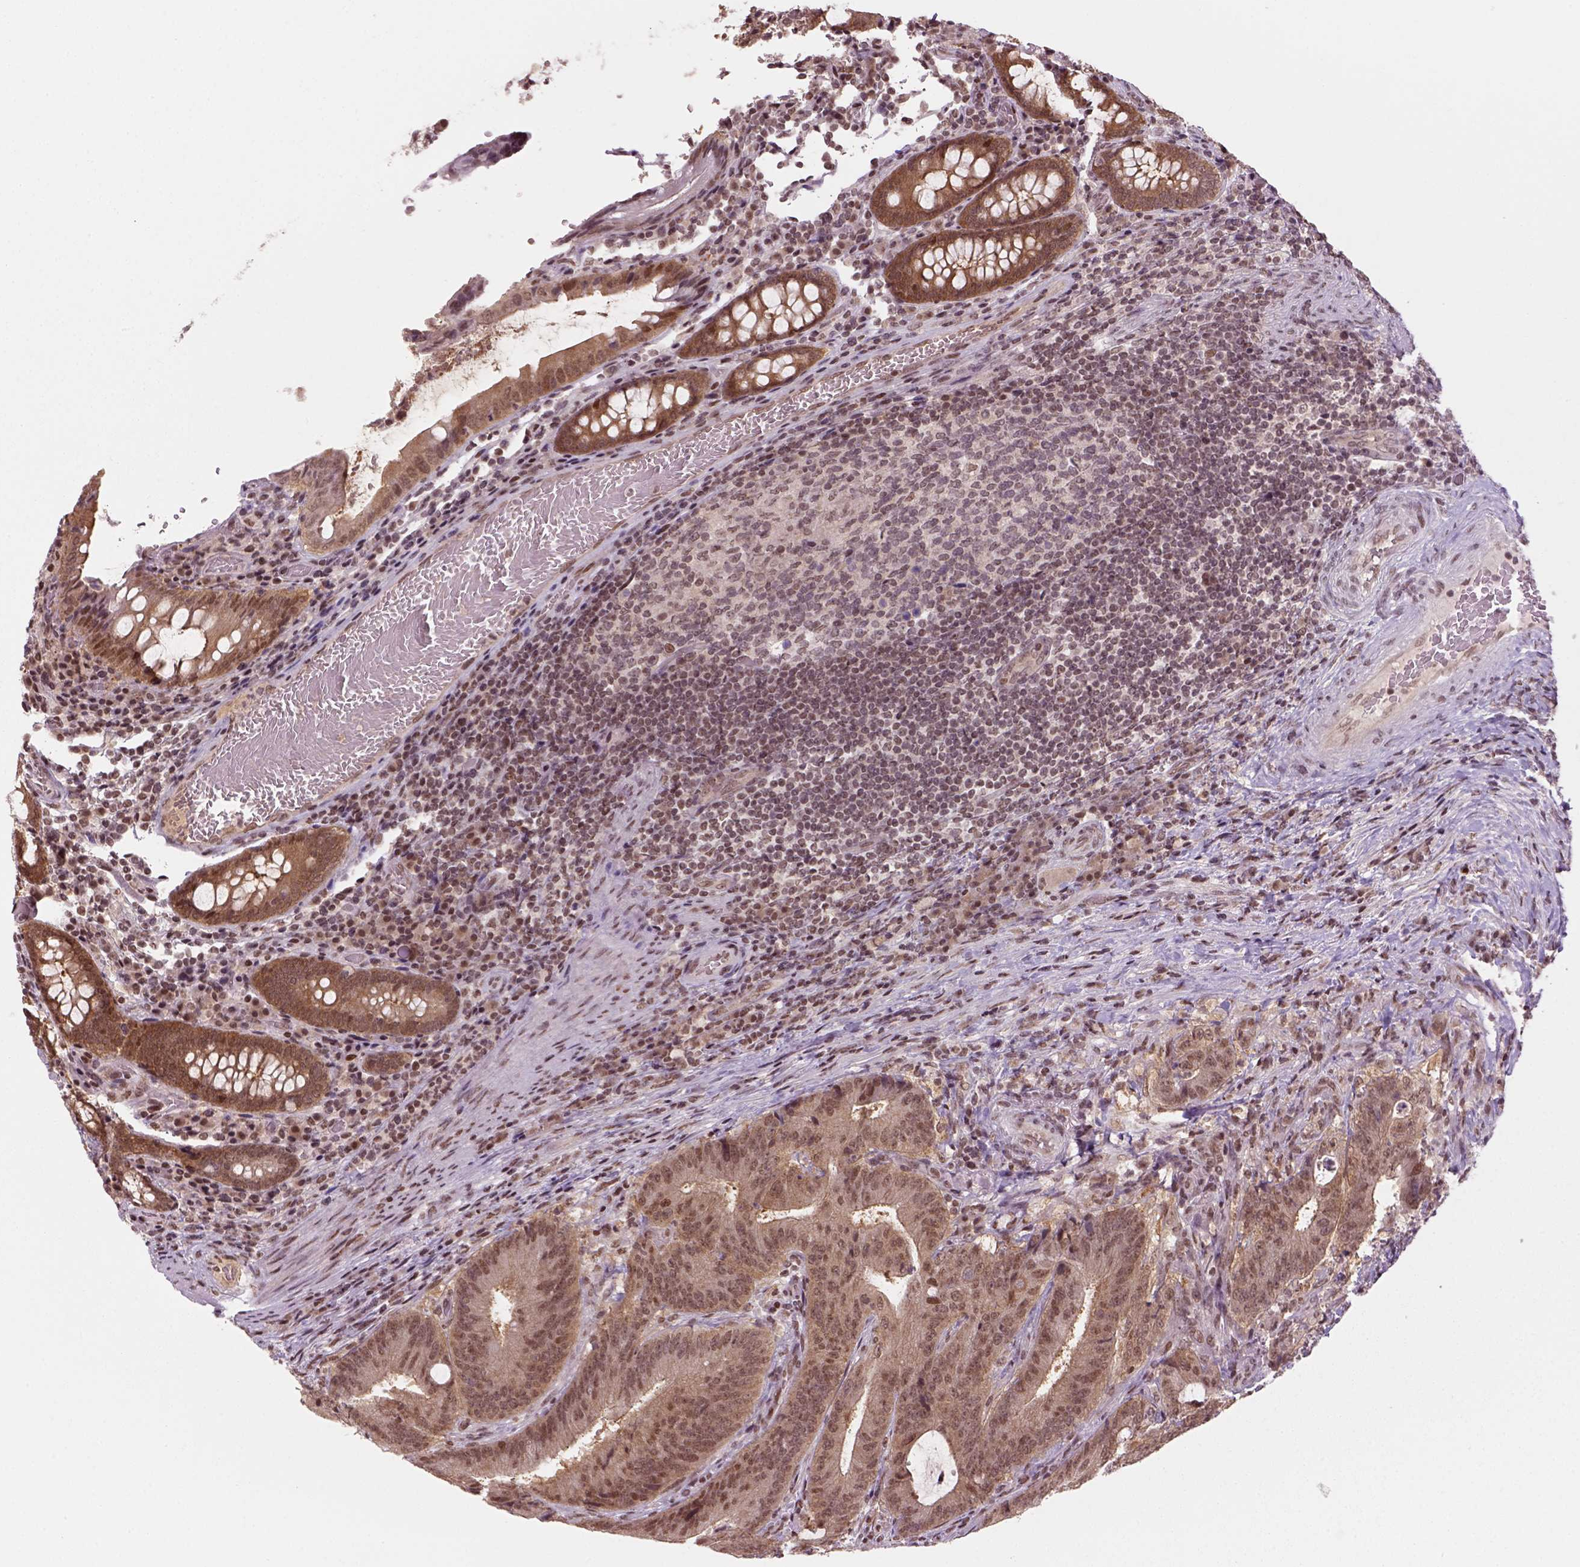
{"staining": {"intensity": "moderate", "quantity": ">75%", "location": "cytoplasmic/membranous,nuclear"}, "tissue": "colorectal cancer", "cell_type": "Tumor cells", "image_type": "cancer", "snomed": [{"axis": "morphology", "description": "Adenocarcinoma, NOS"}, {"axis": "topography", "description": "Colon"}], "caption": "A brown stain labels moderate cytoplasmic/membranous and nuclear positivity of a protein in human adenocarcinoma (colorectal) tumor cells.", "gene": "GOT1", "patient": {"sex": "female", "age": 43}}